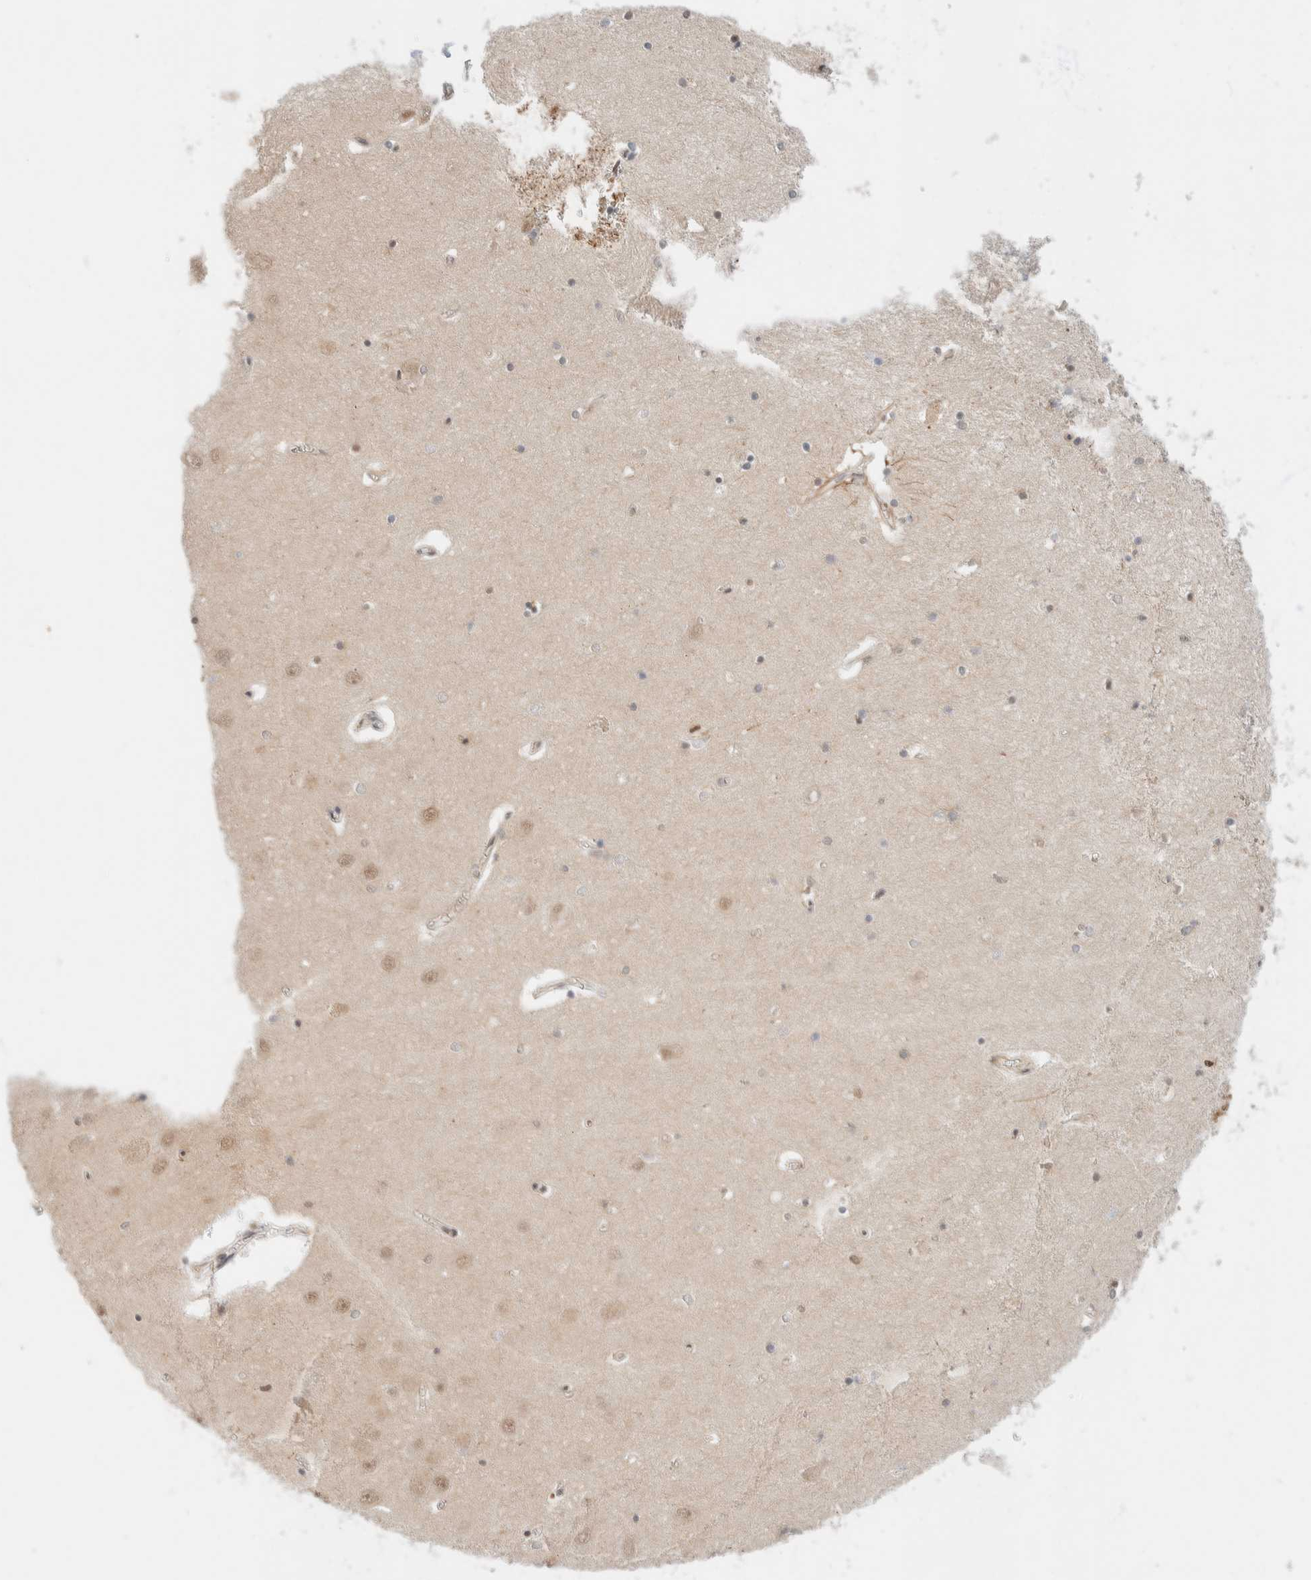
{"staining": {"intensity": "weak", "quantity": "<25%", "location": "cytoplasmic/membranous"}, "tissue": "hippocampus", "cell_type": "Glial cells", "image_type": "normal", "snomed": [{"axis": "morphology", "description": "Normal tissue, NOS"}, {"axis": "topography", "description": "Hippocampus"}], "caption": "High power microscopy image of an immunohistochemistry histopathology image of benign hippocampus, revealing no significant positivity in glial cells.", "gene": "C8orf76", "patient": {"sex": "male", "age": 70}}